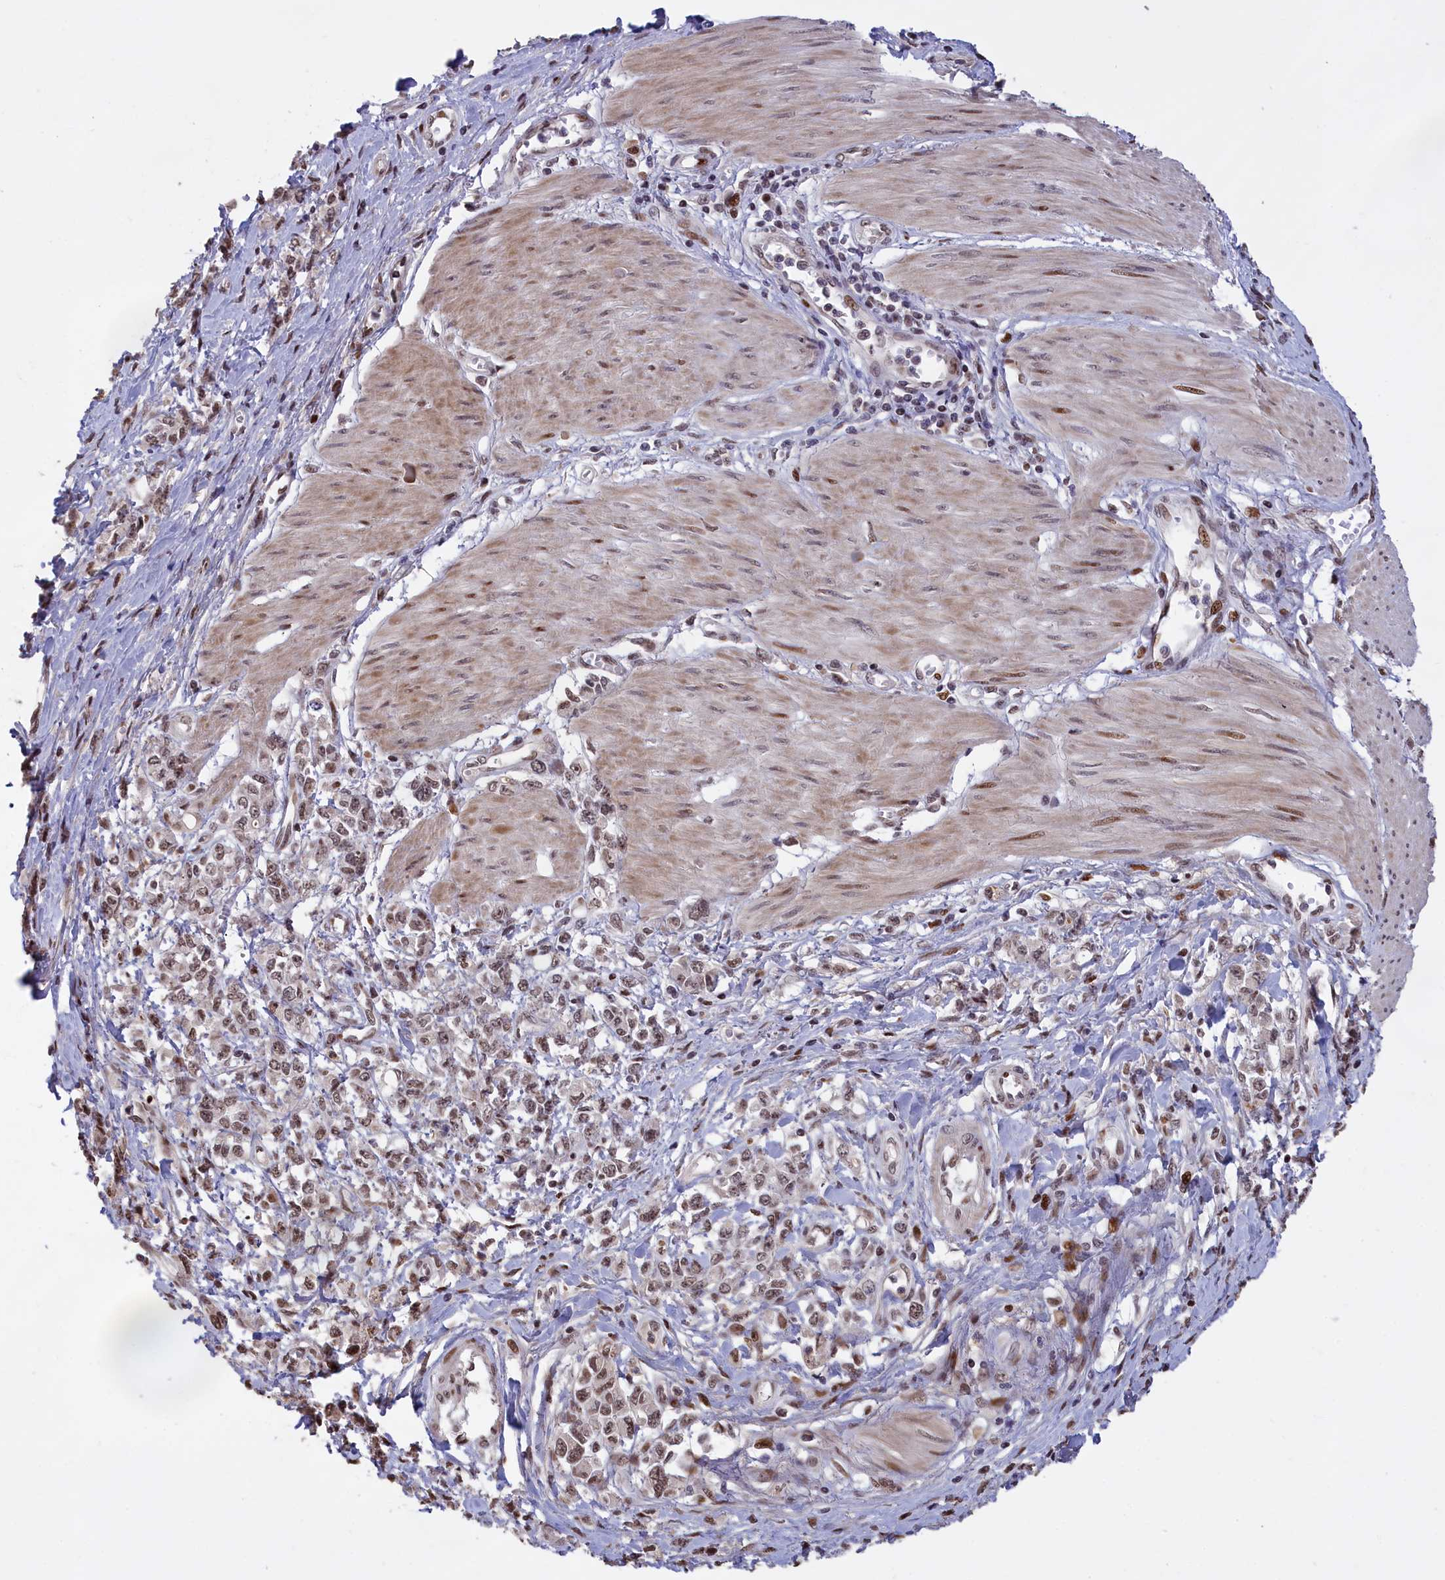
{"staining": {"intensity": "moderate", "quantity": ">75%", "location": "nuclear"}, "tissue": "stomach cancer", "cell_type": "Tumor cells", "image_type": "cancer", "snomed": [{"axis": "morphology", "description": "Adenocarcinoma, NOS"}, {"axis": "topography", "description": "Stomach"}], "caption": "Moderate nuclear expression is appreciated in about >75% of tumor cells in stomach cancer. Nuclei are stained in blue.", "gene": "RELB", "patient": {"sex": "female", "age": 76}}